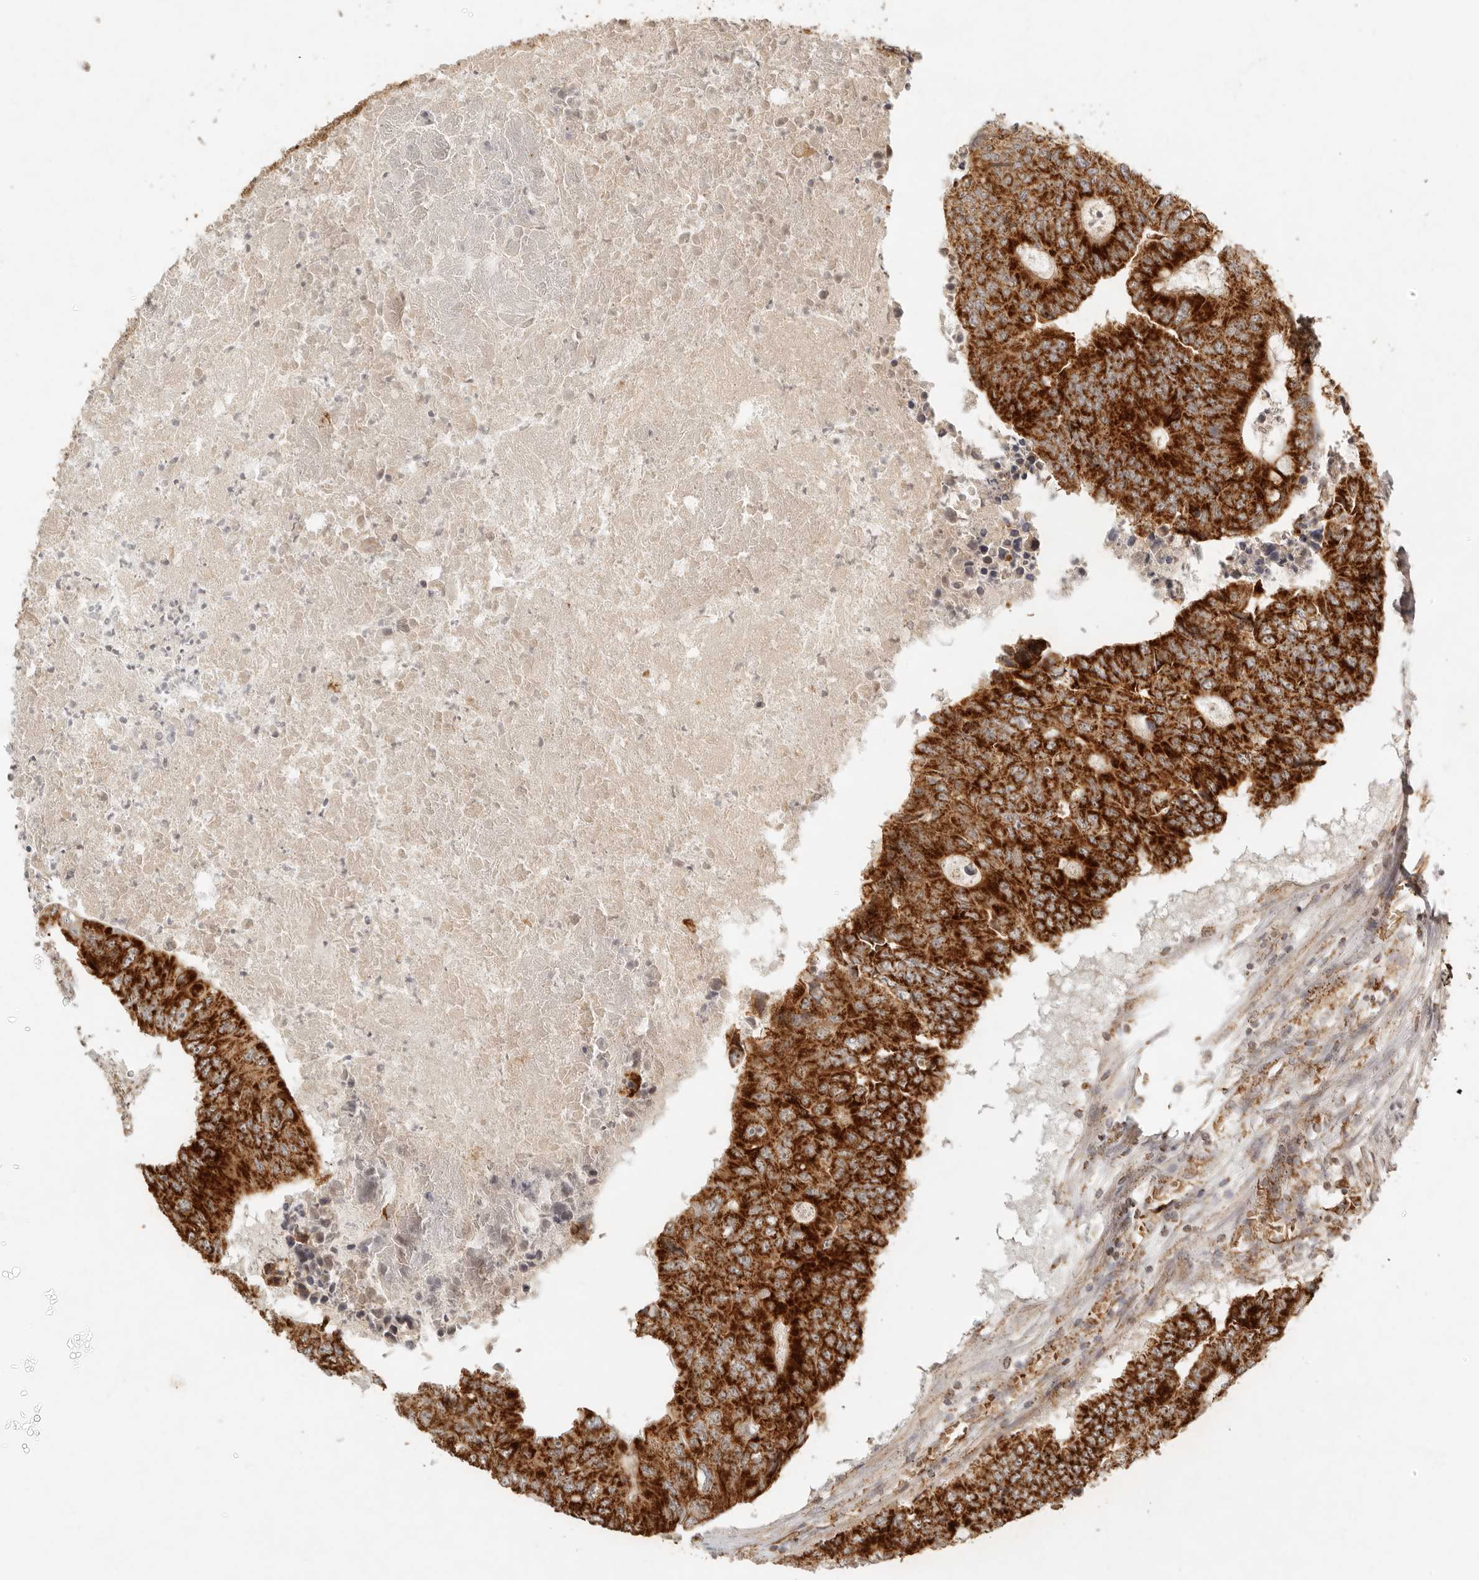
{"staining": {"intensity": "strong", "quantity": ">75%", "location": "cytoplasmic/membranous"}, "tissue": "colorectal cancer", "cell_type": "Tumor cells", "image_type": "cancer", "snomed": [{"axis": "morphology", "description": "Adenocarcinoma, NOS"}, {"axis": "topography", "description": "Colon"}], "caption": "Brown immunohistochemical staining in human adenocarcinoma (colorectal) exhibits strong cytoplasmic/membranous positivity in about >75% of tumor cells.", "gene": "MRPL55", "patient": {"sex": "male", "age": 87}}